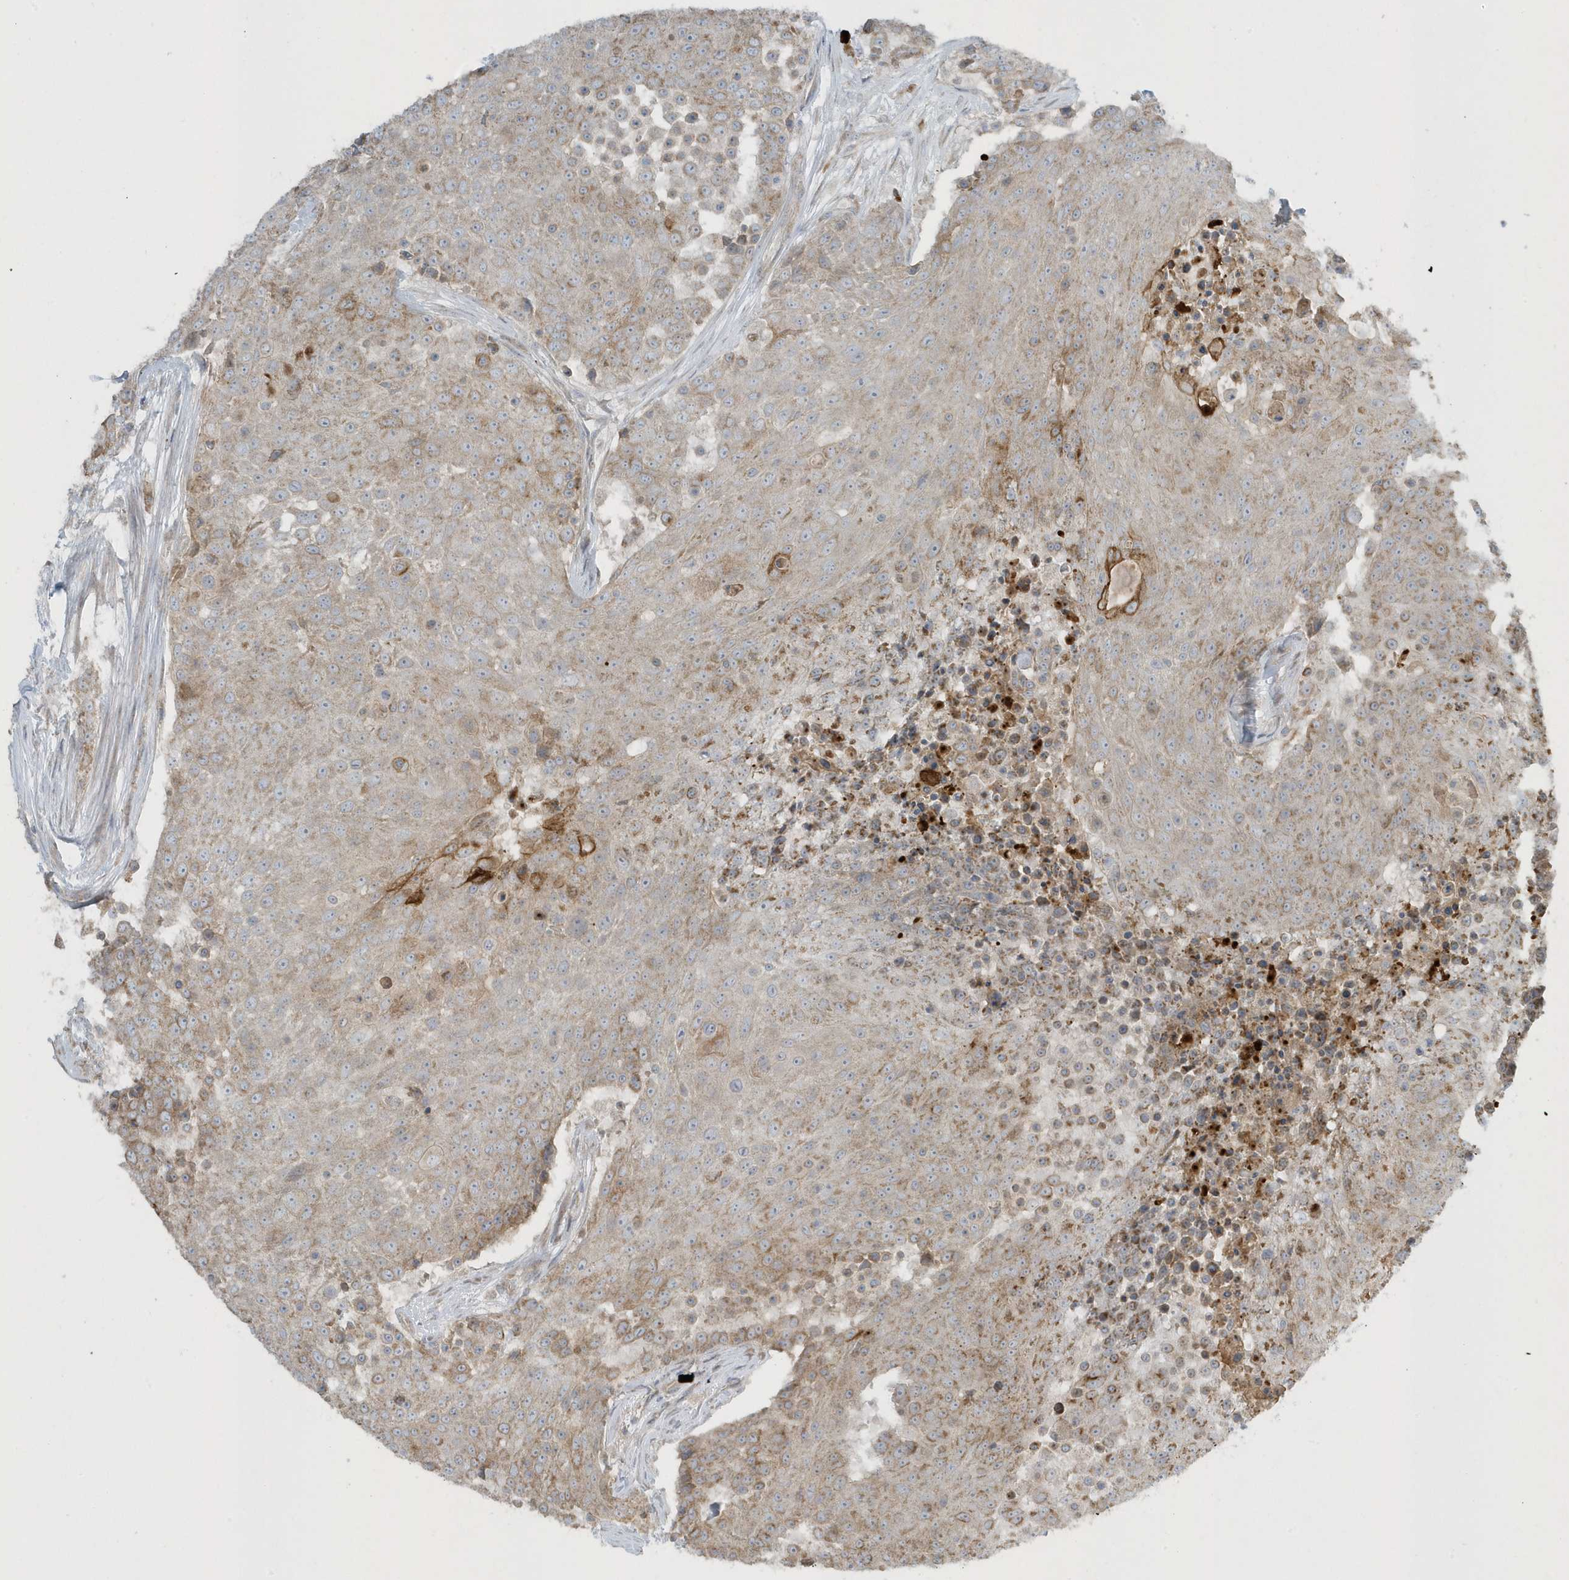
{"staining": {"intensity": "moderate", "quantity": "25%-75%", "location": "cytoplasmic/membranous"}, "tissue": "urothelial cancer", "cell_type": "Tumor cells", "image_type": "cancer", "snomed": [{"axis": "morphology", "description": "Urothelial carcinoma, High grade"}, {"axis": "topography", "description": "Urinary bladder"}], "caption": "A histopathology image of human urothelial cancer stained for a protein displays moderate cytoplasmic/membranous brown staining in tumor cells.", "gene": "SLC38A2", "patient": {"sex": "female", "age": 63}}